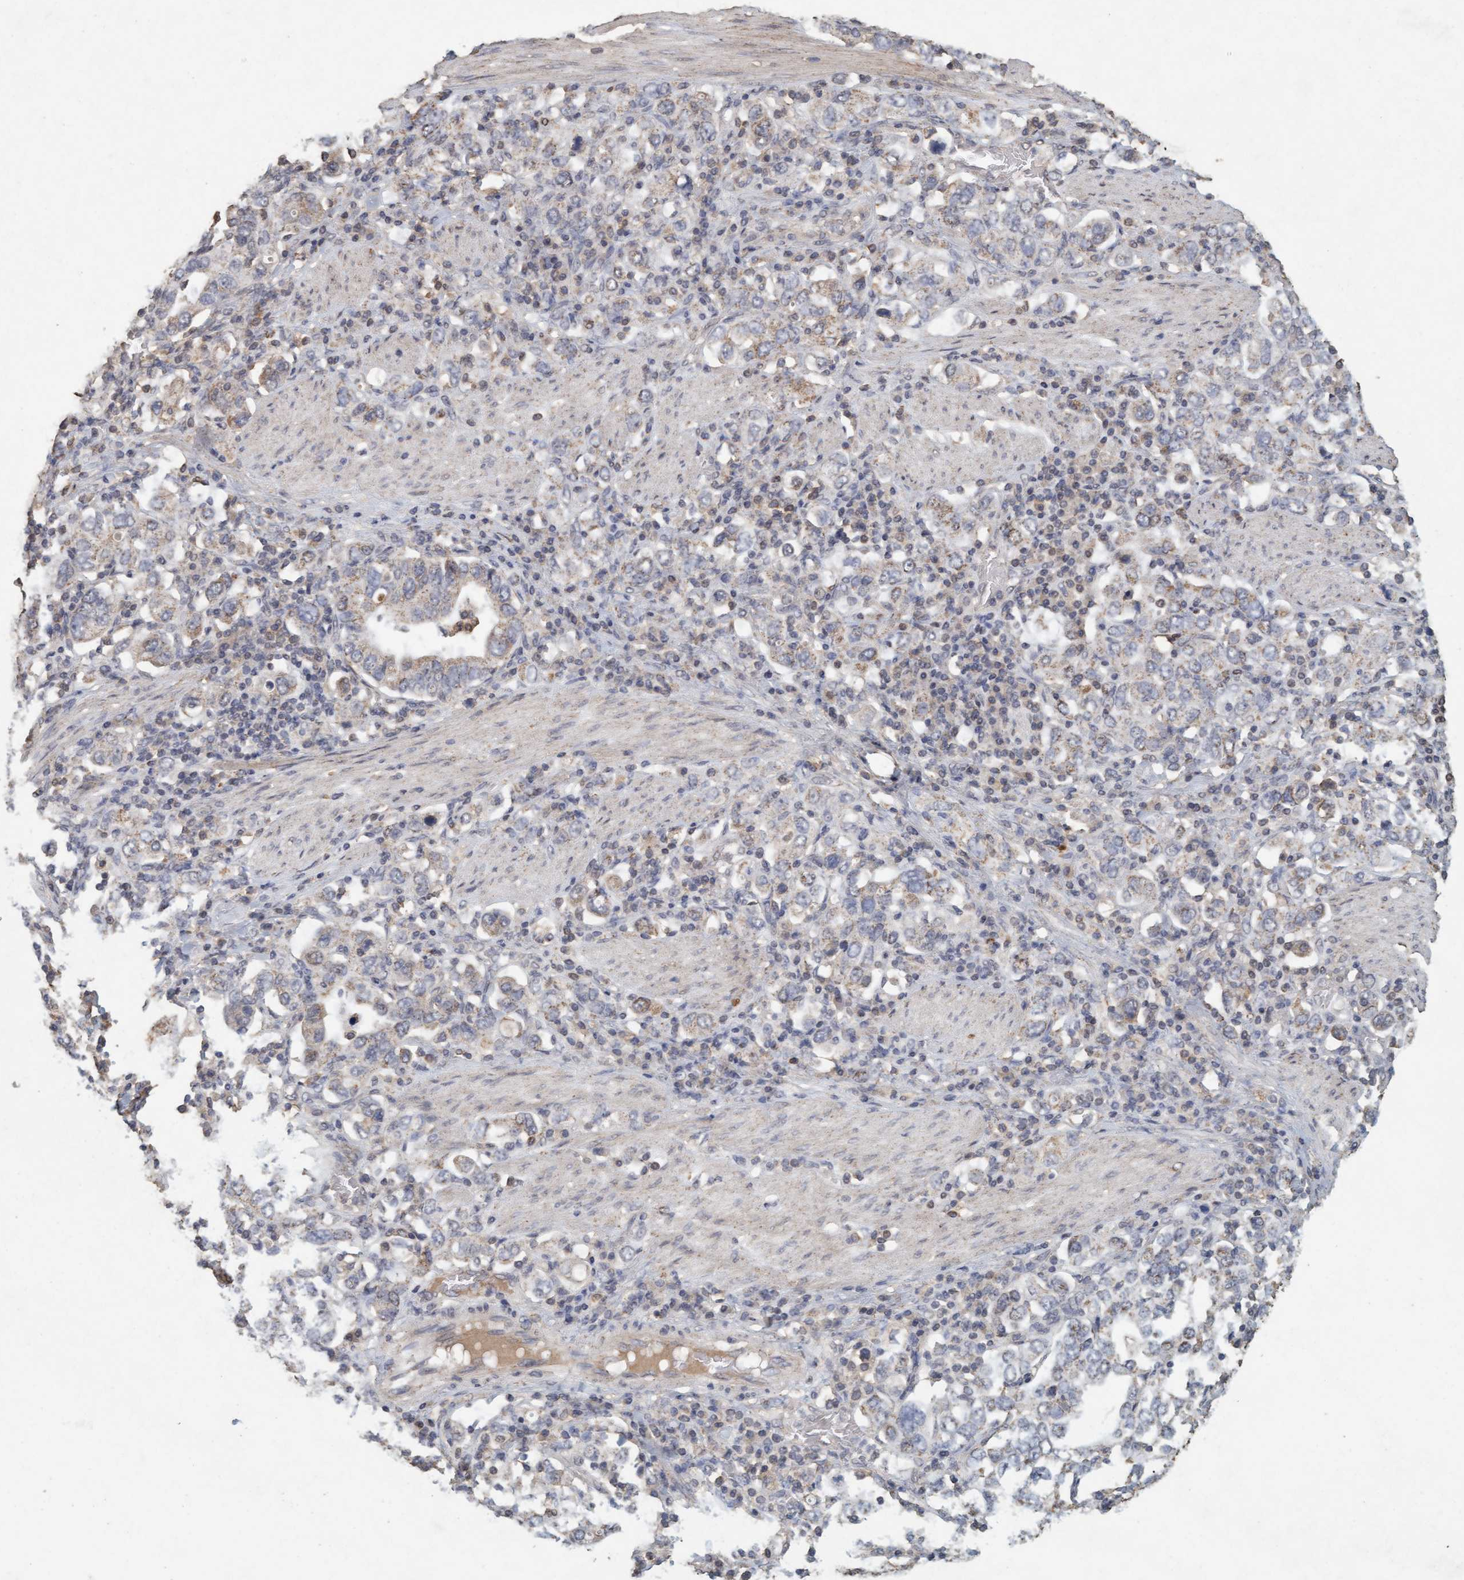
{"staining": {"intensity": "weak", "quantity": "25%-75%", "location": "cytoplasmic/membranous"}, "tissue": "stomach cancer", "cell_type": "Tumor cells", "image_type": "cancer", "snomed": [{"axis": "morphology", "description": "Adenocarcinoma, NOS"}, {"axis": "topography", "description": "Stomach, upper"}], "caption": "Stomach adenocarcinoma stained with DAB (3,3'-diaminobenzidine) IHC demonstrates low levels of weak cytoplasmic/membranous expression in about 25%-75% of tumor cells.", "gene": "VSIG8", "patient": {"sex": "male", "age": 62}}